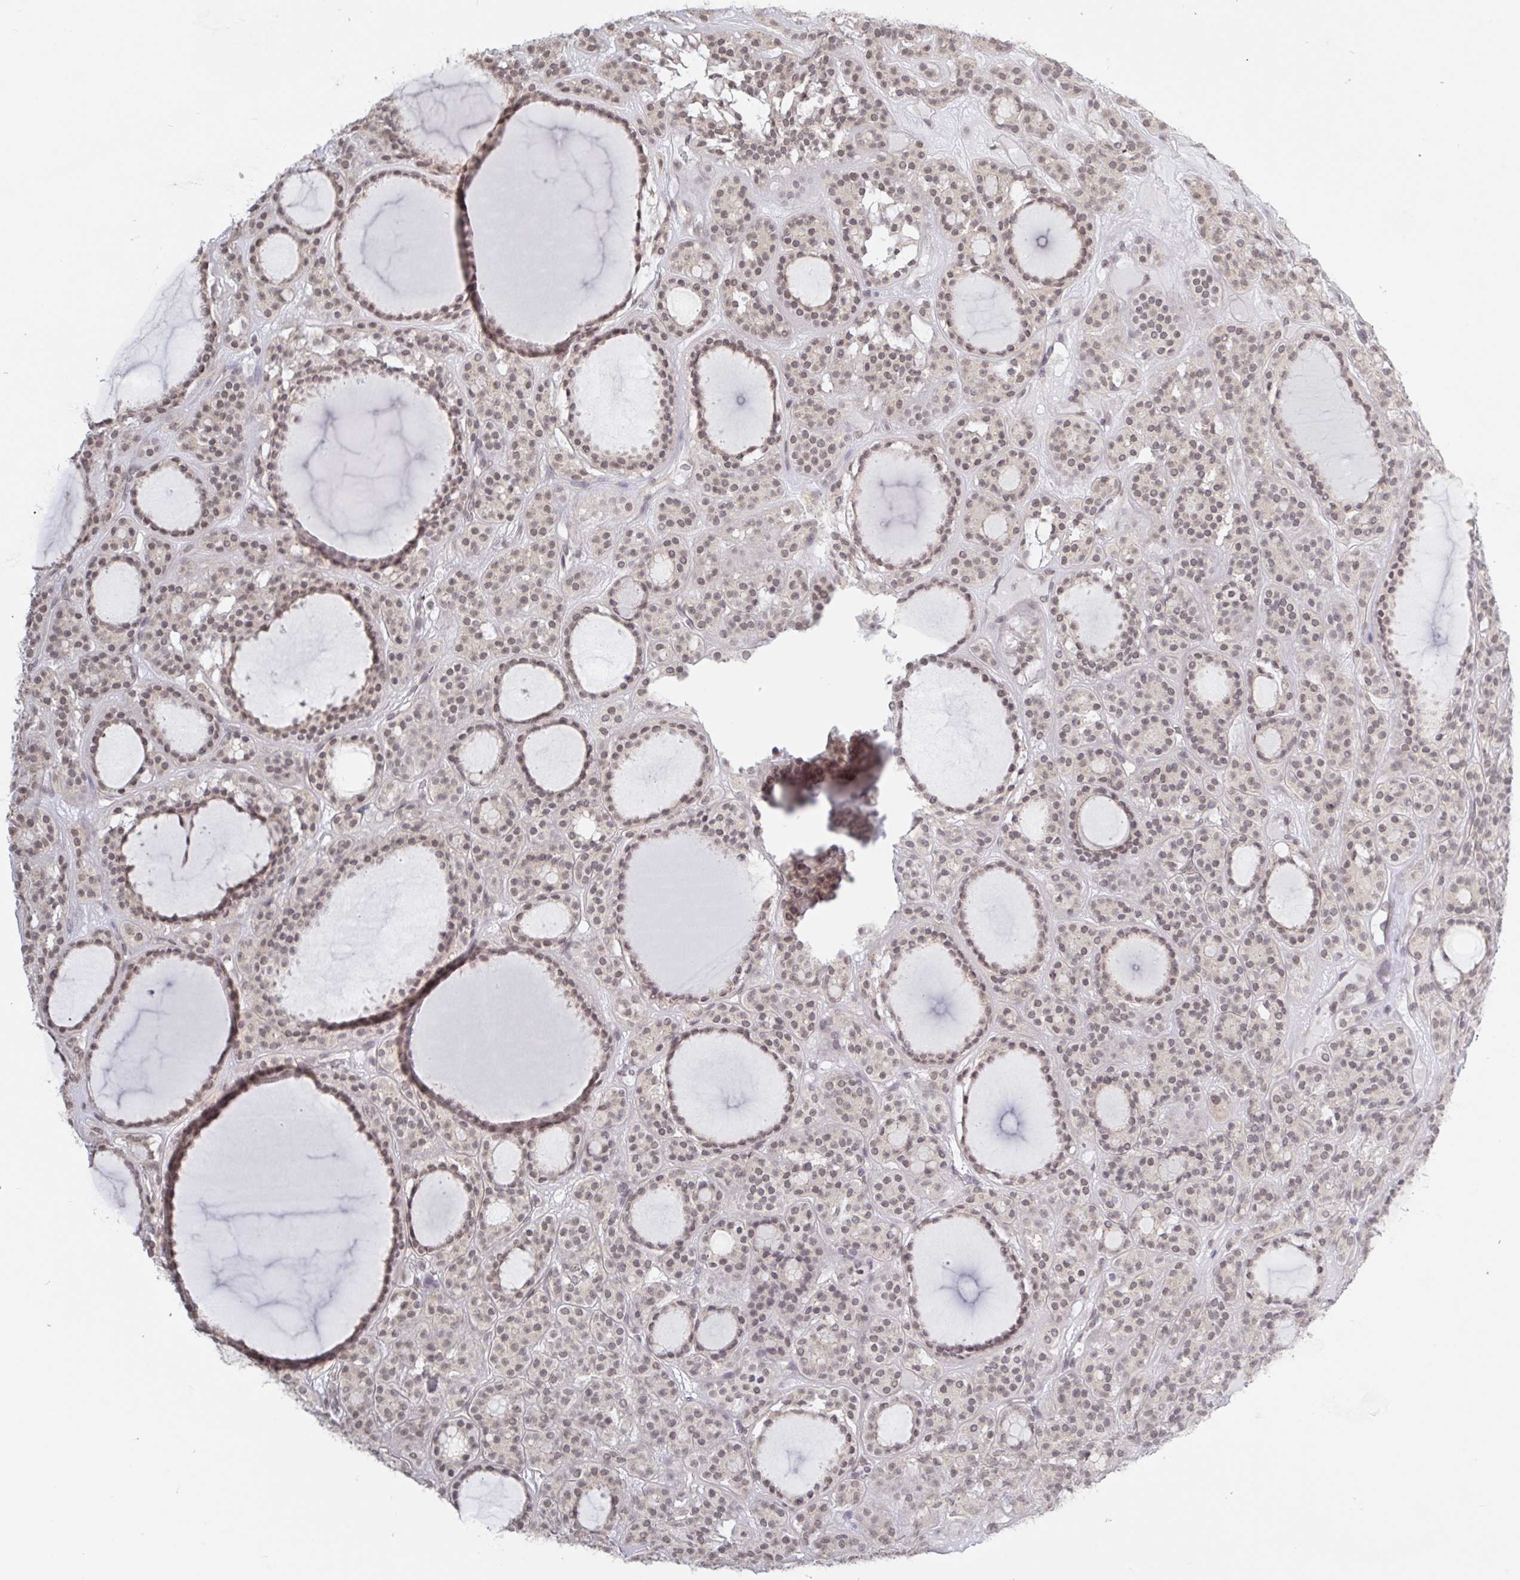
{"staining": {"intensity": "moderate", "quantity": ">75%", "location": "nuclear"}, "tissue": "thyroid cancer", "cell_type": "Tumor cells", "image_type": "cancer", "snomed": [{"axis": "morphology", "description": "Follicular adenoma carcinoma, NOS"}, {"axis": "topography", "description": "Thyroid gland"}], "caption": "Thyroid cancer stained with a protein marker shows moderate staining in tumor cells.", "gene": "HYPK", "patient": {"sex": "female", "age": 63}}